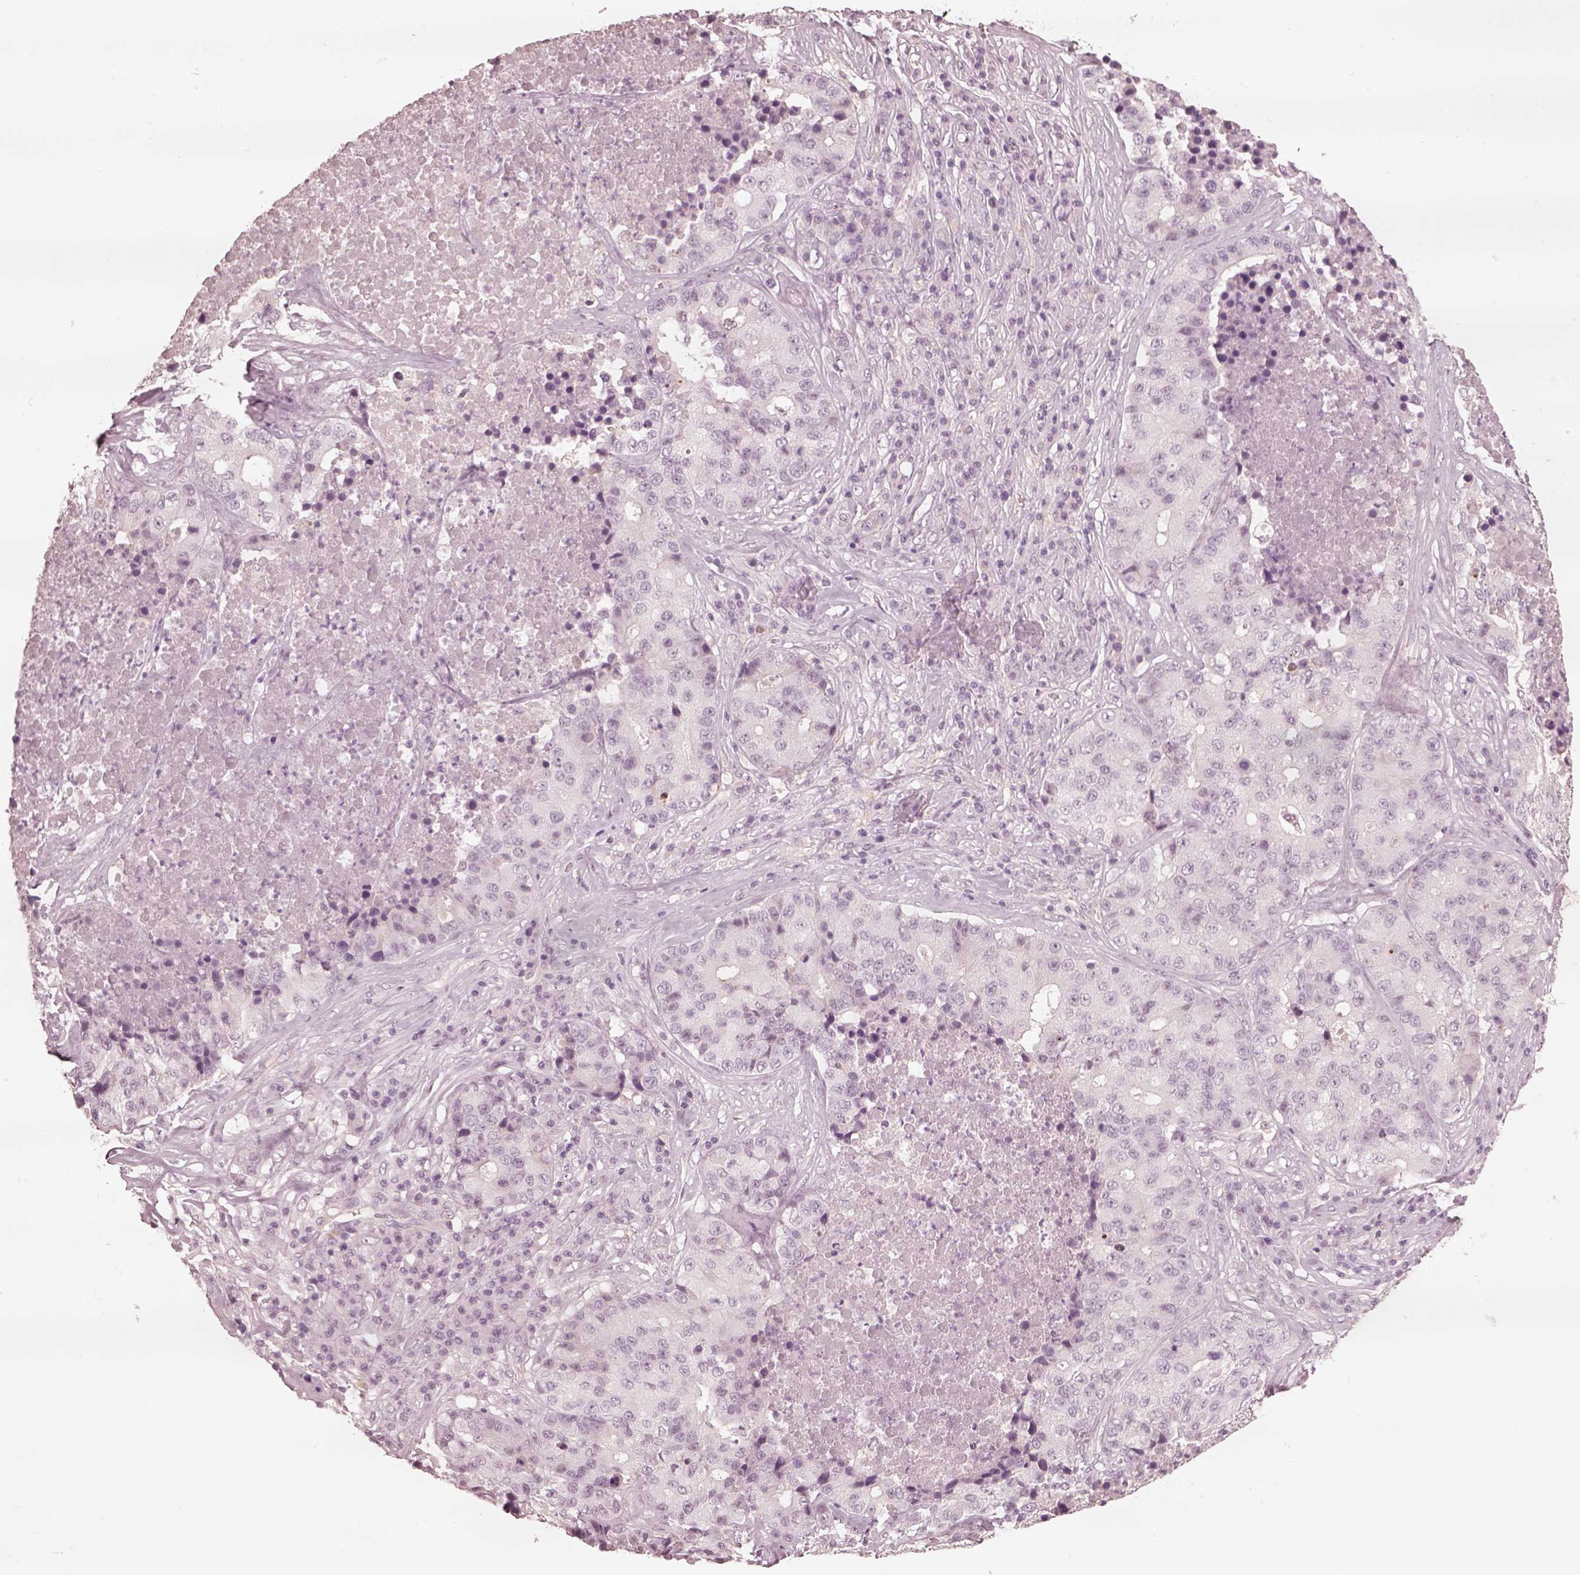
{"staining": {"intensity": "negative", "quantity": "none", "location": "none"}, "tissue": "stomach cancer", "cell_type": "Tumor cells", "image_type": "cancer", "snomed": [{"axis": "morphology", "description": "Adenocarcinoma, NOS"}, {"axis": "topography", "description": "Stomach"}], "caption": "A photomicrograph of stomach cancer stained for a protein displays no brown staining in tumor cells. (DAB (3,3'-diaminobenzidine) immunohistochemistry (IHC) visualized using brightfield microscopy, high magnification).", "gene": "DNAAF9", "patient": {"sex": "male", "age": 71}}